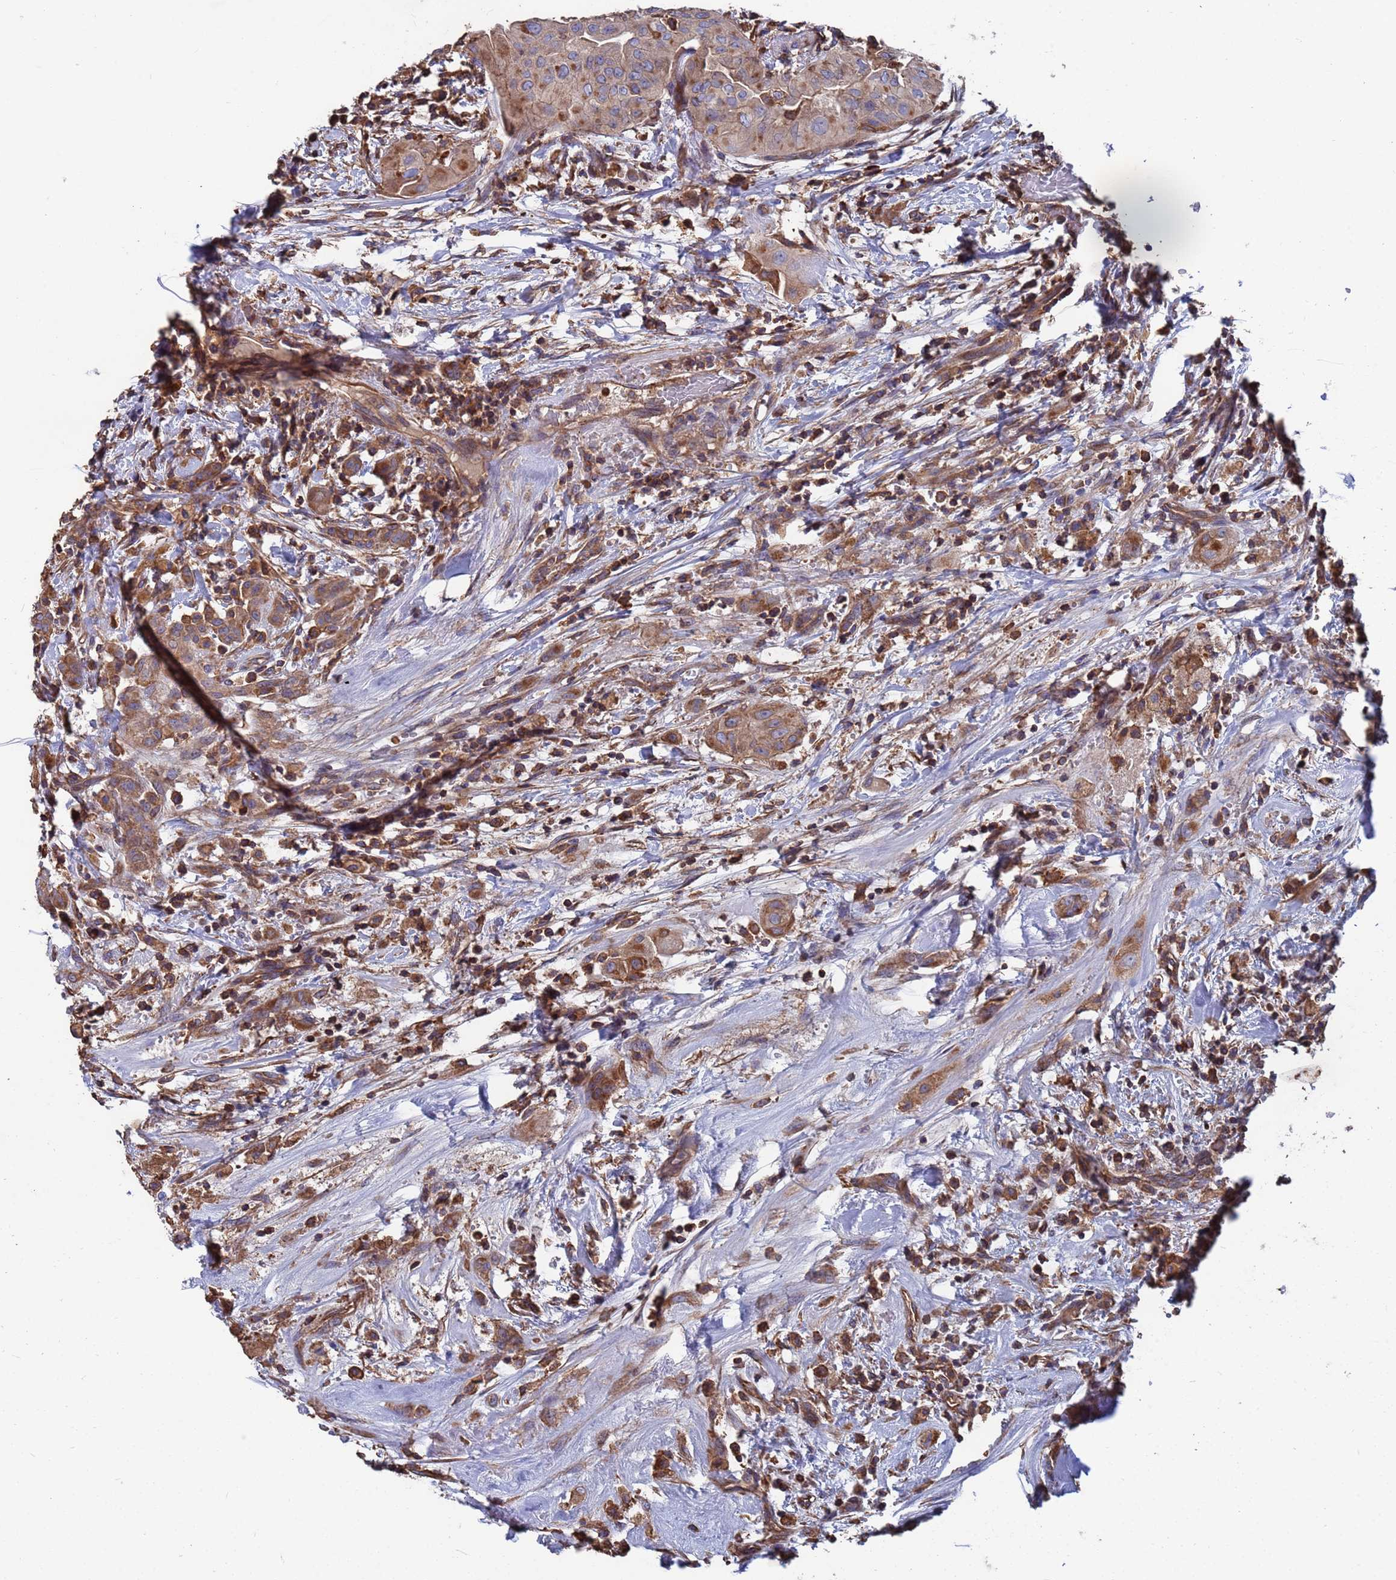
{"staining": {"intensity": "moderate", "quantity": ">75%", "location": "cytoplasmic/membranous"}, "tissue": "thyroid cancer", "cell_type": "Tumor cells", "image_type": "cancer", "snomed": [{"axis": "morphology", "description": "Papillary adenocarcinoma, NOS"}, {"axis": "topography", "description": "Thyroid gland"}], "caption": "Tumor cells display moderate cytoplasmic/membranous expression in approximately >75% of cells in thyroid cancer.", "gene": "PYCR1", "patient": {"sex": "female", "age": 59}}